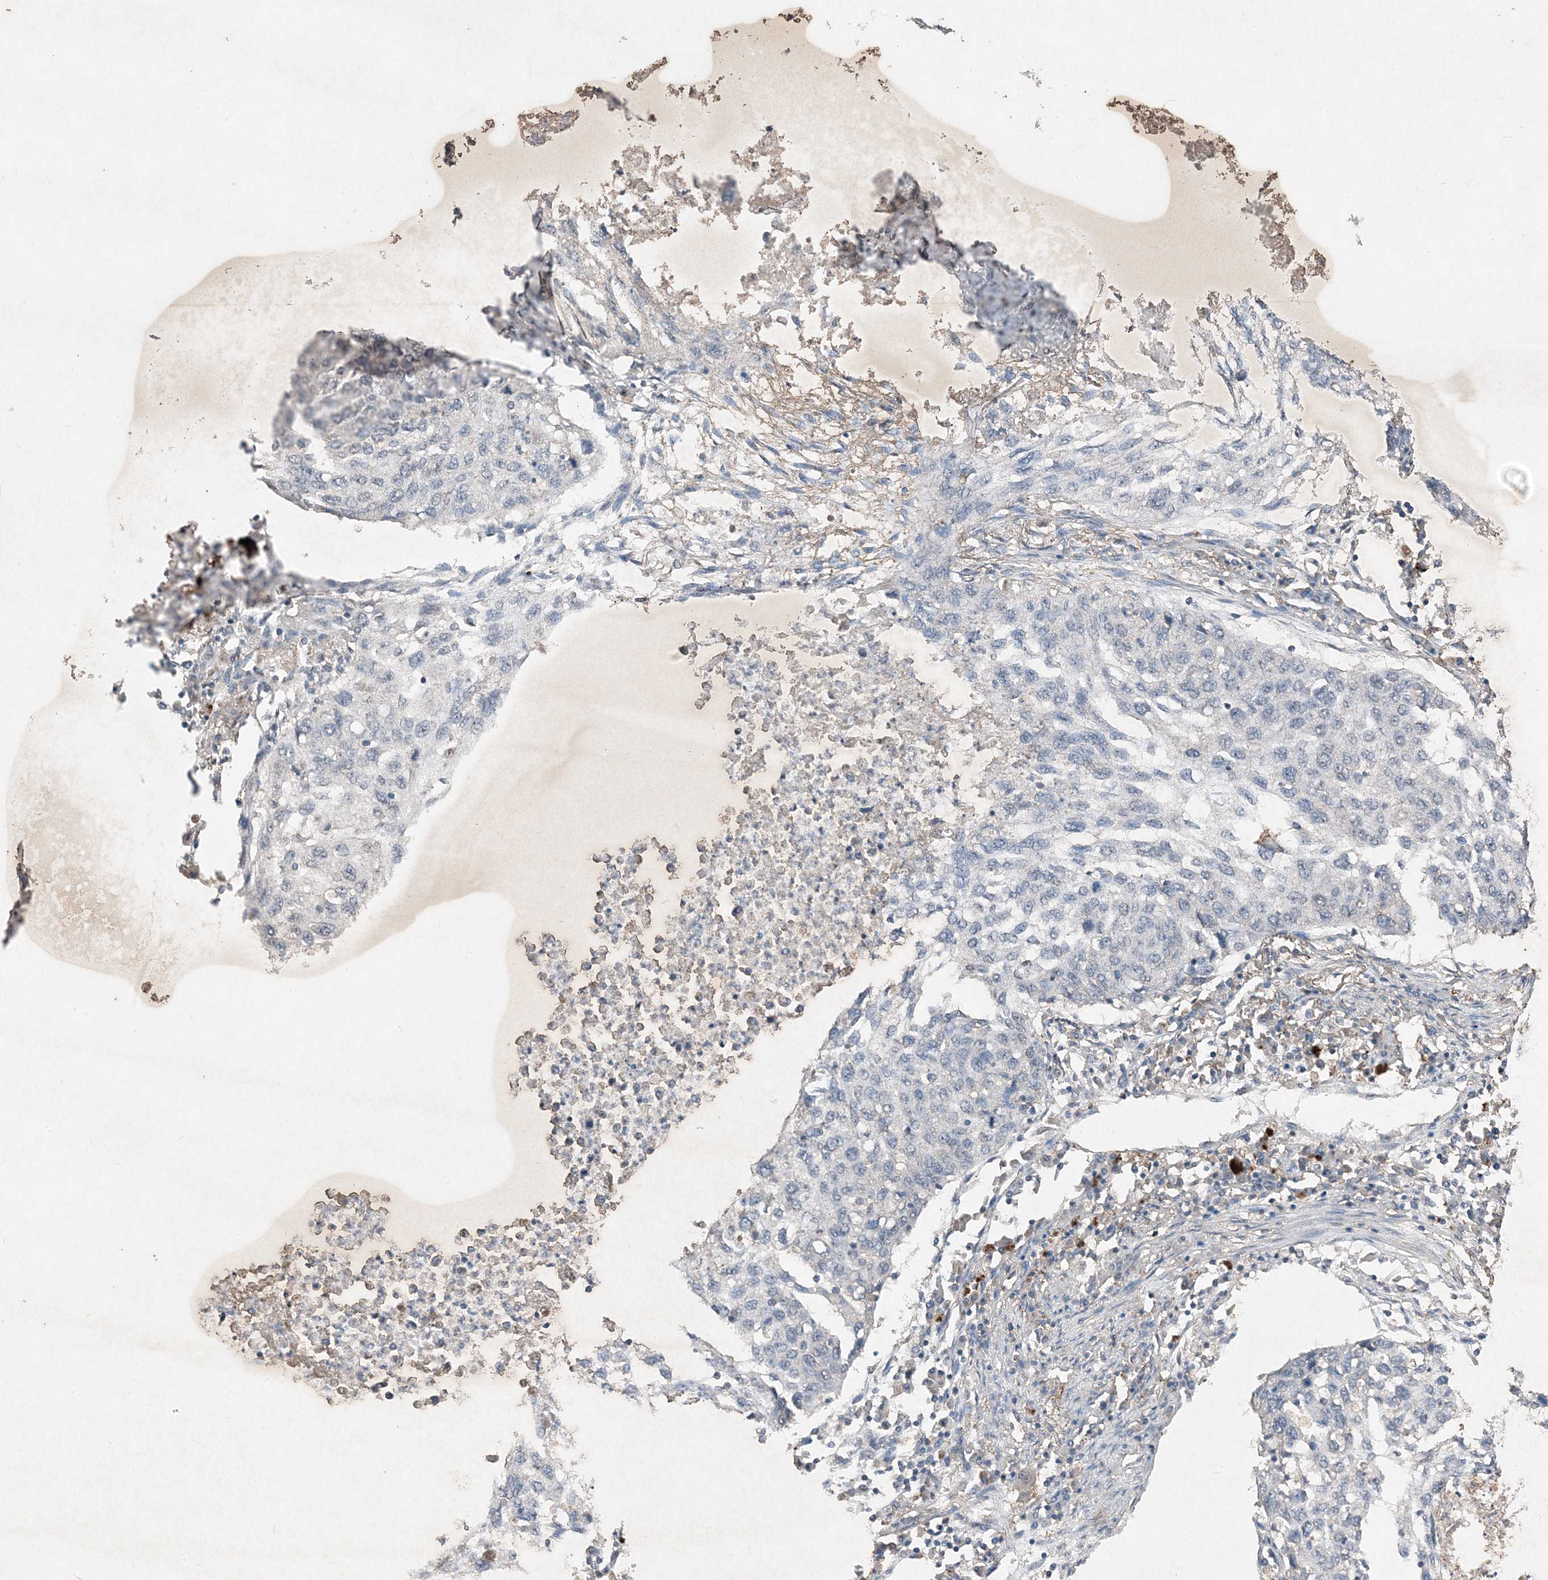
{"staining": {"intensity": "negative", "quantity": "none", "location": "none"}, "tissue": "lung cancer", "cell_type": "Tumor cells", "image_type": "cancer", "snomed": [{"axis": "morphology", "description": "Squamous cell carcinoma, NOS"}, {"axis": "topography", "description": "Lung"}], "caption": "This is an IHC micrograph of lung cancer. There is no positivity in tumor cells.", "gene": "FCN3", "patient": {"sex": "female", "age": 63}}